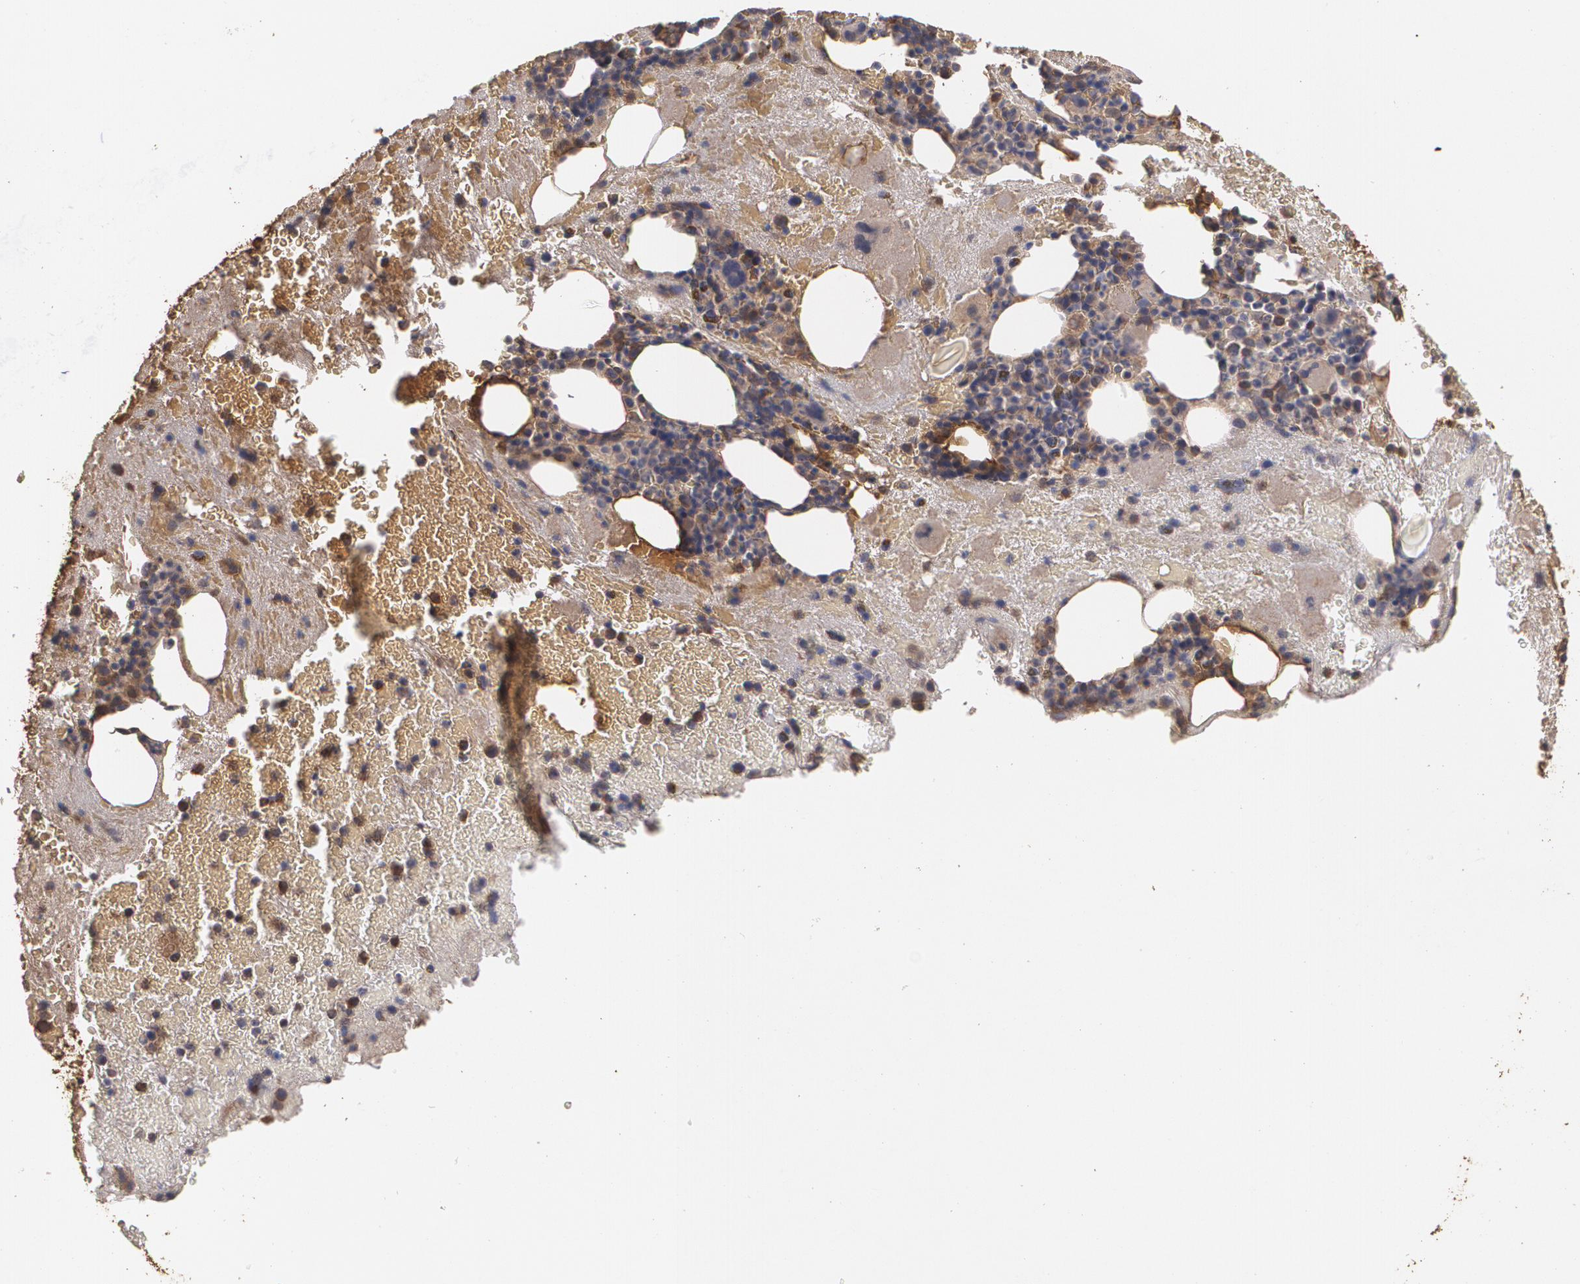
{"staining": {"intensity": "moderate", "quantity": "25%-75%", "location": "cytoplasmic/membranous"}, "tissue": "bone marrow", "cell_type": "Hematopoietic cells", "image_type": "normal", "snomed": [{"axis": "morphology", "description": "Normal tissue, NOS"}, {"axis": "topography", "description": "Bone marrow"}], "caption": "Immunohistochemistry (IHC) of benign human bone marrow shows medium levels of moderate cytoplasmic/membranous positivity in approximately 25%-75% of hematopoietic cells. (IHC, brightfield microscopy, high magnification).", "gene": "PON1", "patient": {"sex": "male", "age": 76}}